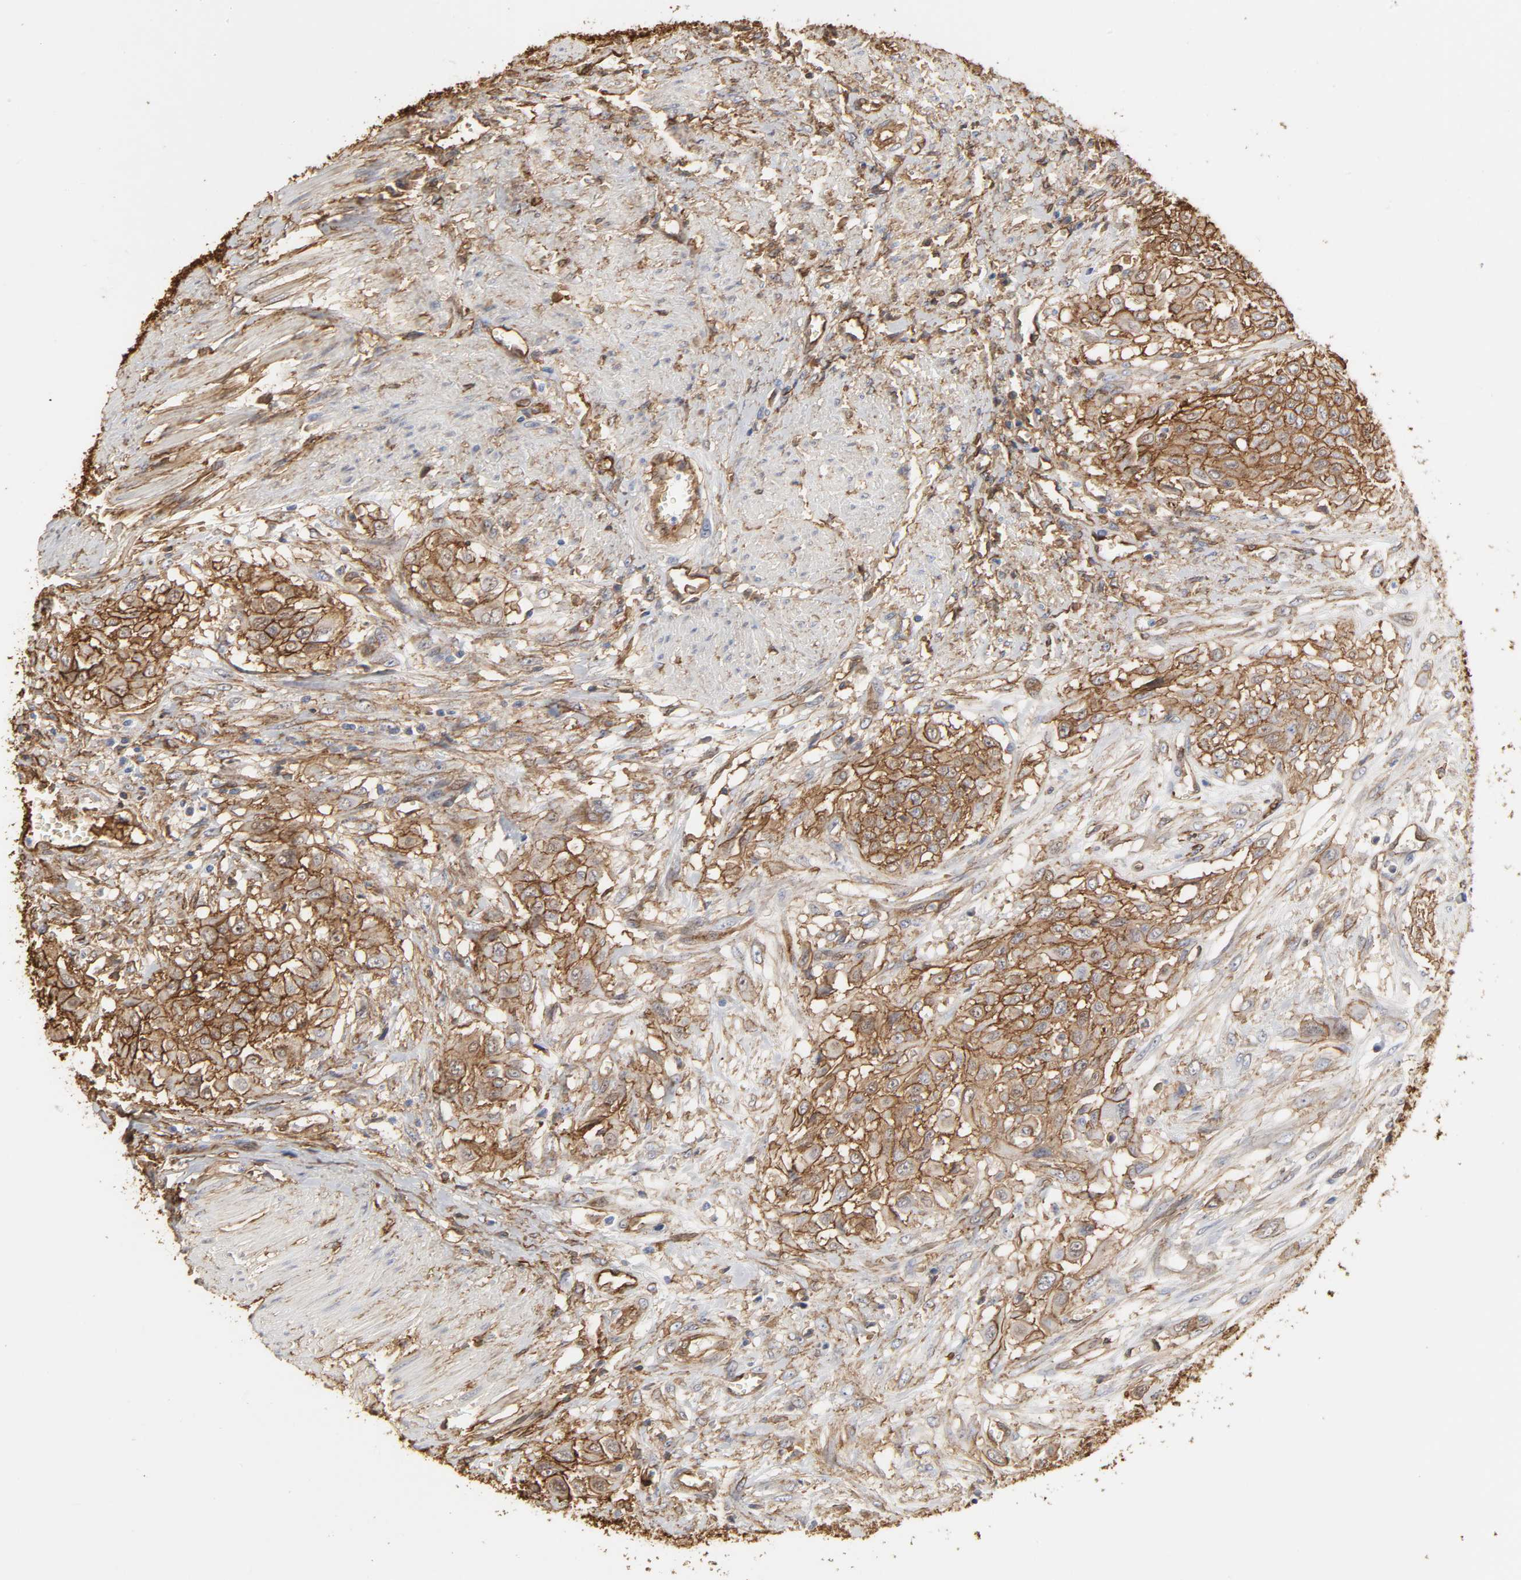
{"staining": {"intensity": "moderate", "quantity": ">75%", "location": "cytoplasmic/membranous"}, "tissue": "urothelial cancer", "cell_type": "Tumor cells", "image_type": "cancer", "snomed": [{"axis": "morphology", "description": "Urothelial carcinoma, High grade"}, {"axis": "topography", "description": "Urinary bladder"}], "caption": "A high-resolution histopathology image shows immunohistochemistry staining of urothelial cancer, which shows moderate cytoplasmic/membranous staining in about >75% of tumor cells.", "gene": "ANXA2", "patient": {"sex": "male", "age": 57}}